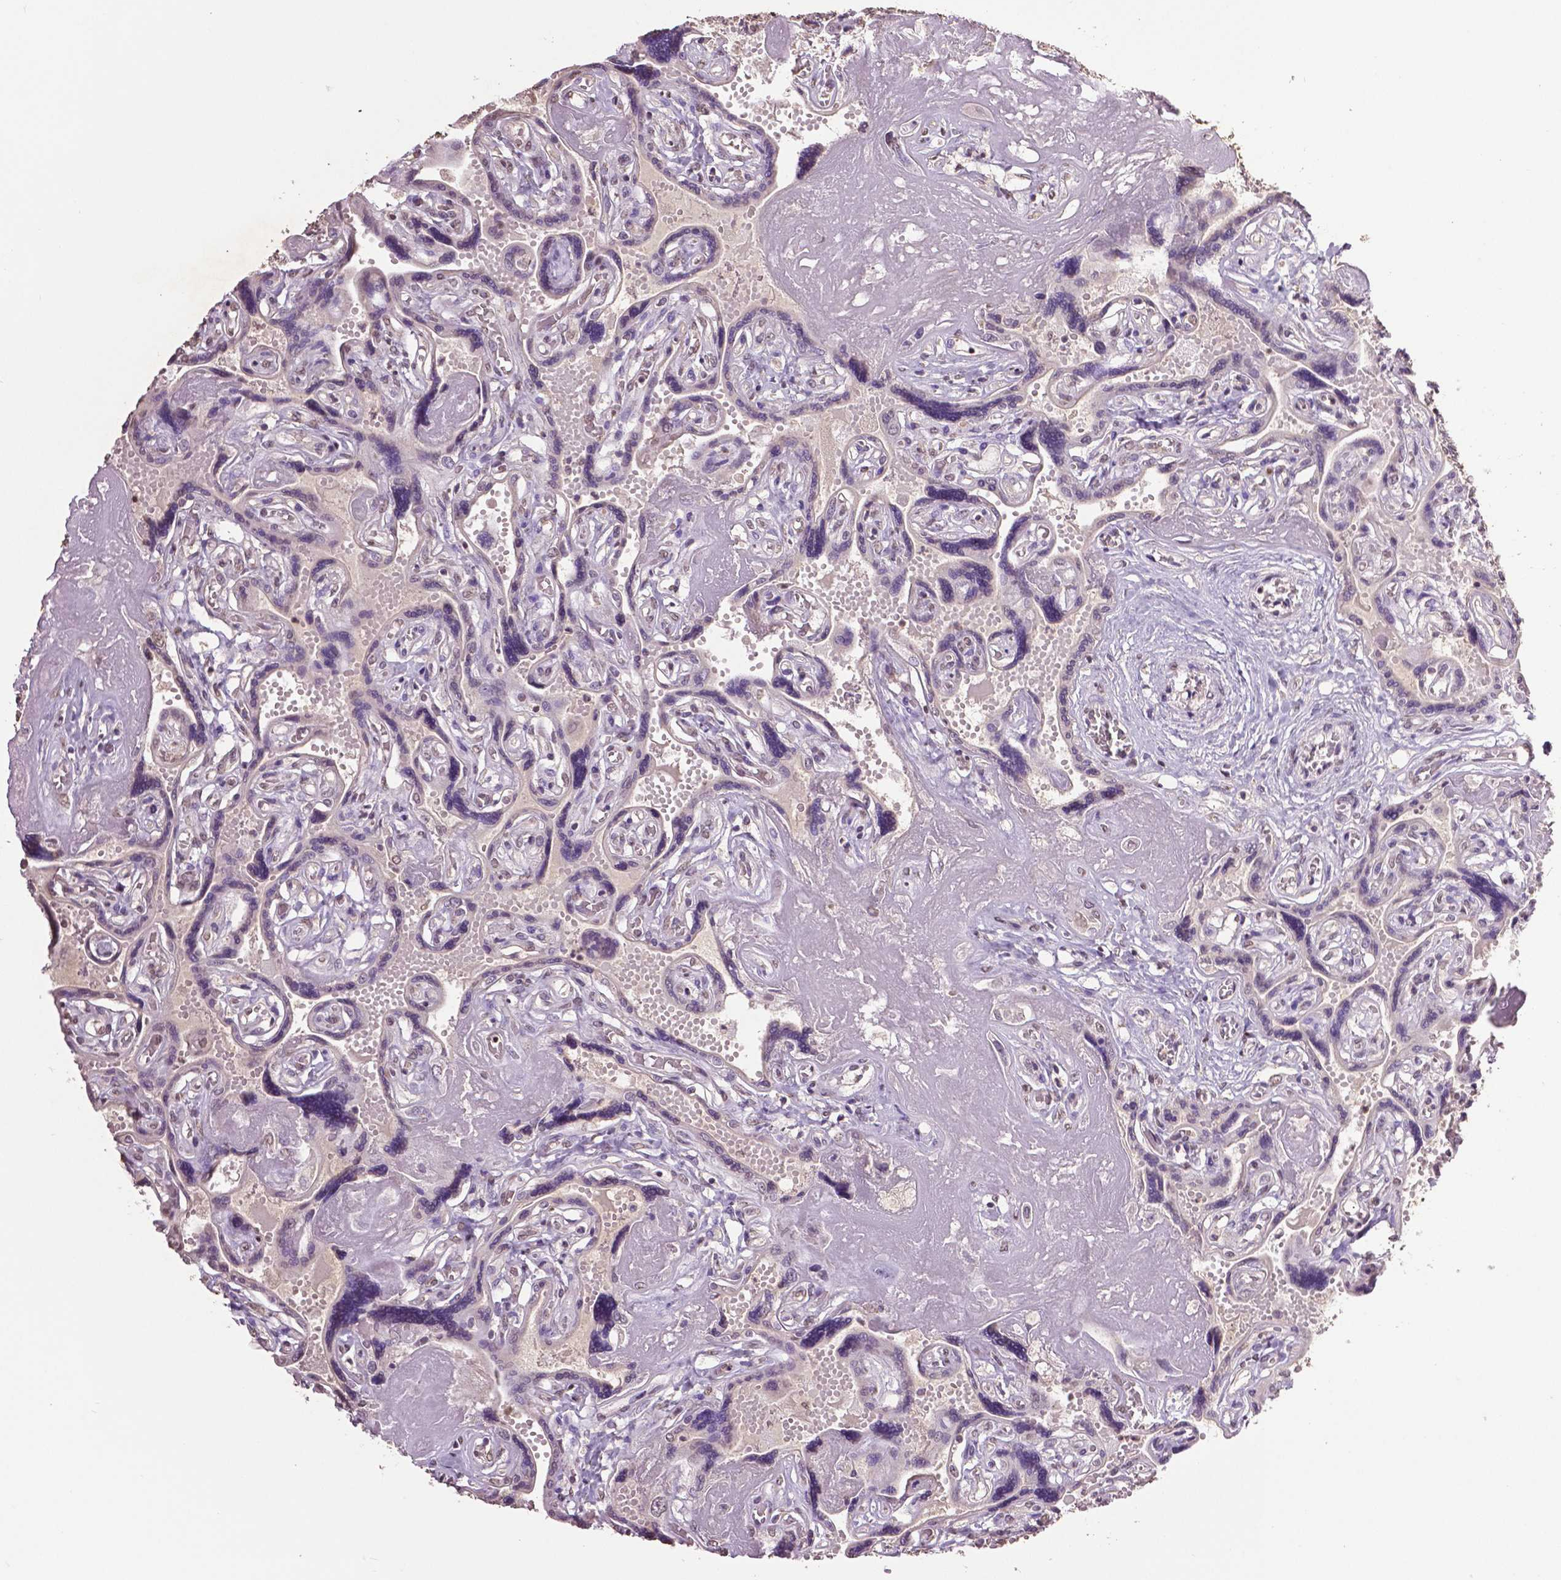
{"staining": {"intensity": "weak", "quantity": "<25%", "location": "nuclear"}, "tissue": "placenta", "cell_type": "Decidual cells", "image_type": "normal", "snomed": [{"axis": "morphology", "description": "Normal tissue, NOS"}, {"axis": "topography", "description": "Placenta"}], "caption": "A histopathology image of human placenta is negative for staining in decidual cells. (DAB (3,3'-diaminobenzidine) immunohistochemistry (IHC) visualized using brightfield microscopy, high magnification).", "gene": "RUNX3", "patient": {"sex": "female", "age": 32}}